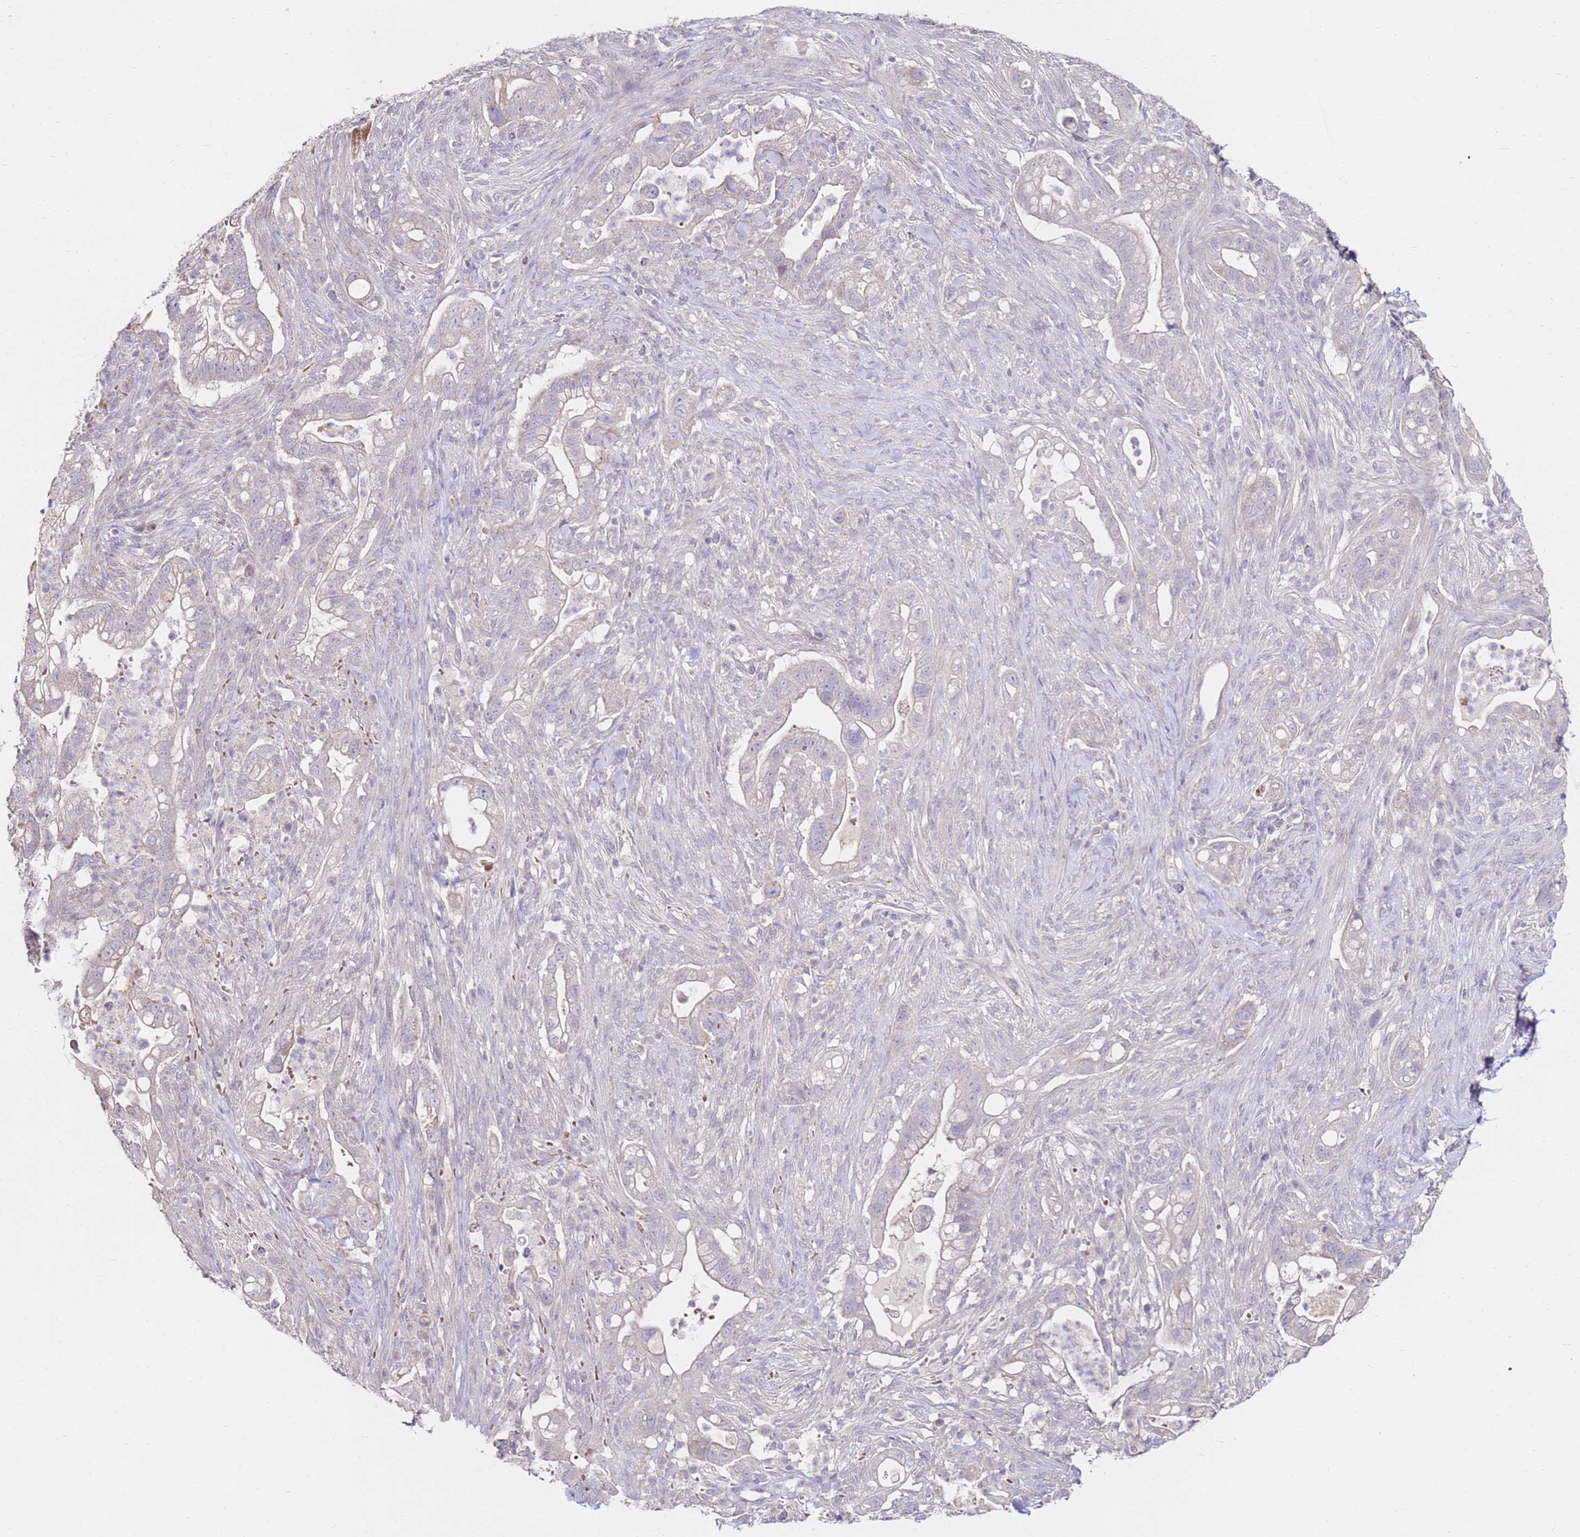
{"staining": {"intensity": "negative", "quantity": "none", "location": "none"}, "tissue": "pancreatic cancer", "cell_type": "Tumor cells", "image_type": "cancer", "snomed": [{"axis": "morphology", "description": "Adenocarcinoma, NOS"}, {"axis": "topography", "description": "Pancreas"}], "caption": "A photomicrograph of human adenocarcinoma (pancreatic) is negative for staining in tumor cells. (Stains: DAB (3,3'-diaminobenzidine) immunohistochemistry (IHC) with hematoxylin counter stain, Microscopy: brightfield microscopy at high magnification).", "gene": "RARS2", "patient": {"sex": "male", "age": 44}}